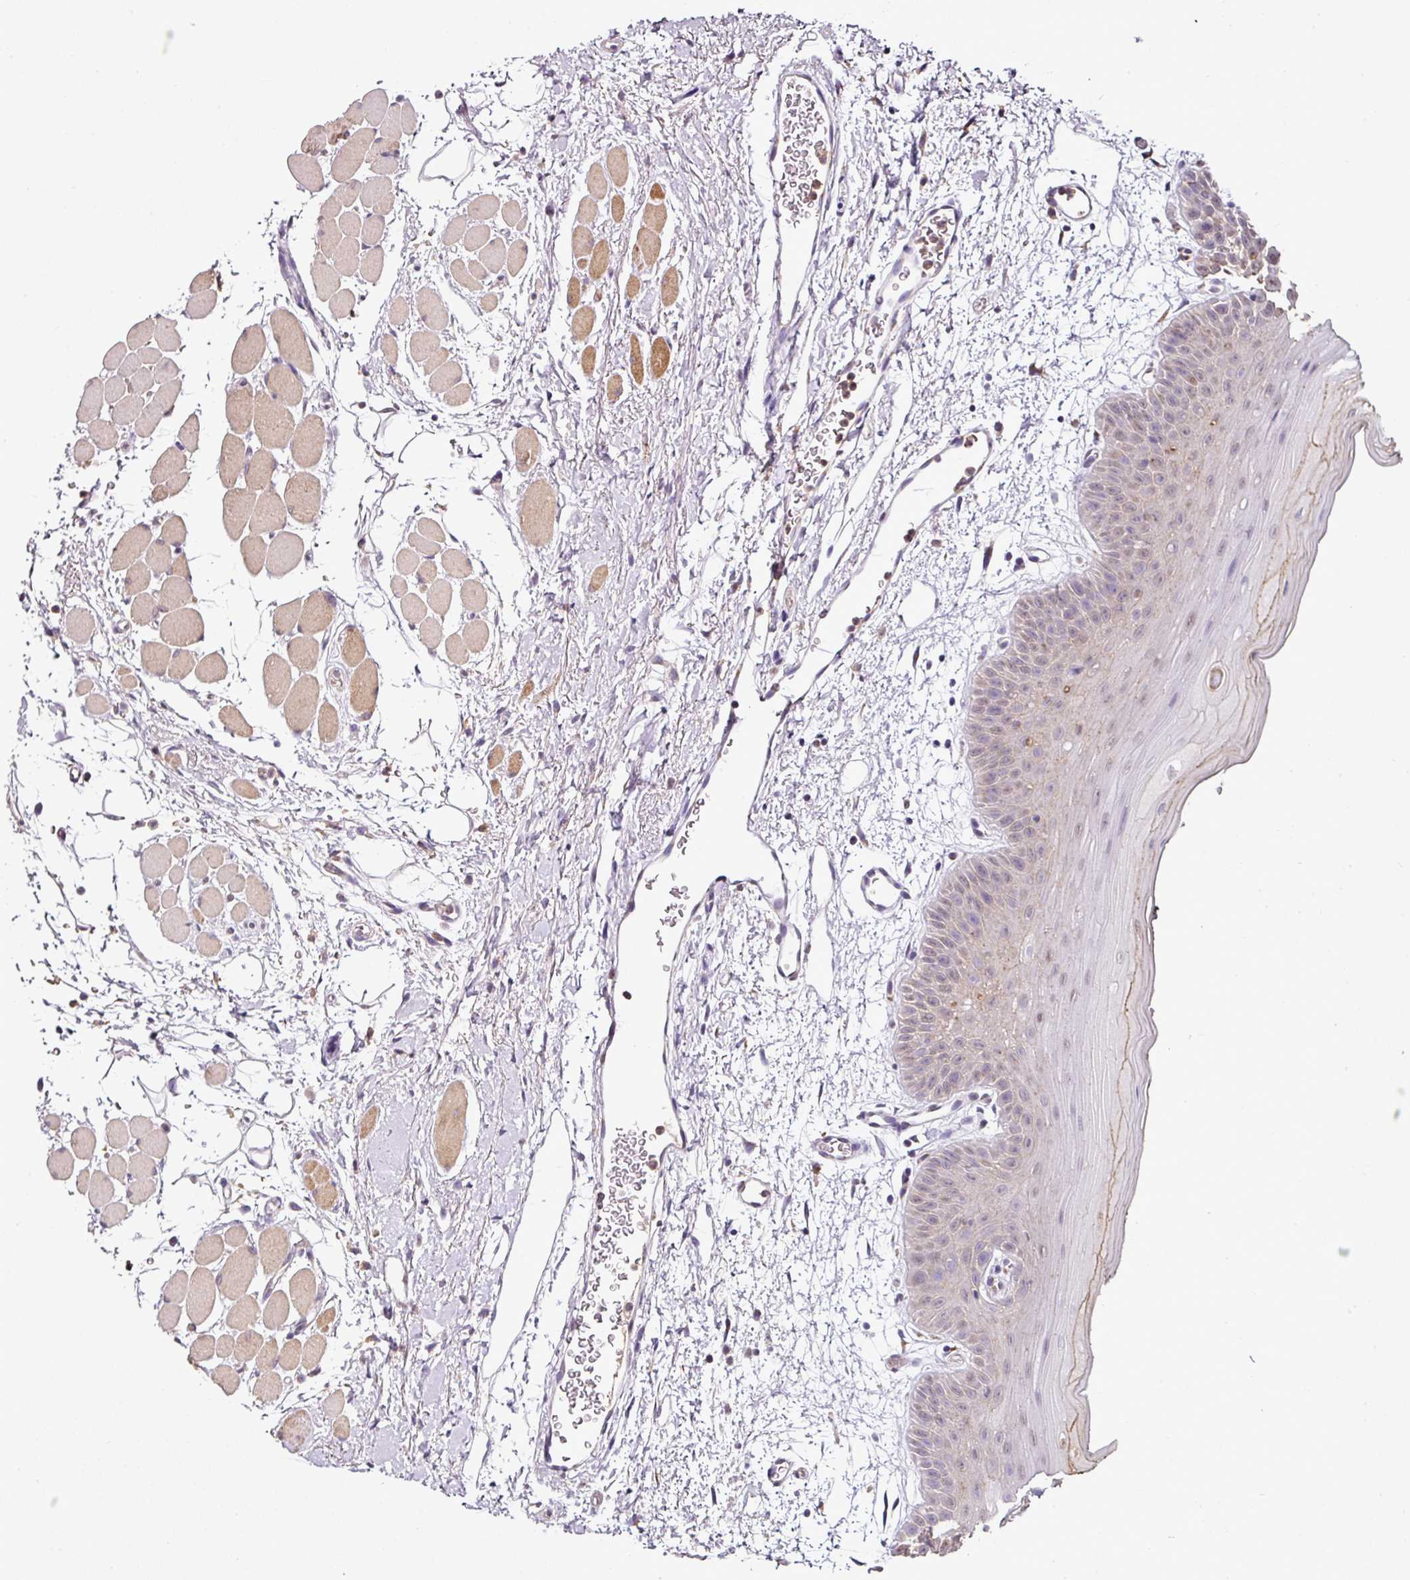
{"staining": {"intensity": "weak", "quantity": "25%-75%", "location": "cytoplasmic/membranous,nuclear"}, "tissue": "oral mucosa", "cell_type": "Squamous epithelial cells", "image_type": "normal", "snomed": [{"axis": "morphology", "description": "Normal tissue, NOS"}, {"axis": "topography", "description": "Oral tissue"}, {"axis": "topography", "description": "Tounge, NOS"}], "caption": "A brown stain highlights weak cytoplasmic/membranous,nuclear positivity of a protein in squamous epithelial cells of unremarkable oral mucosa. Using DAB (brown) and hematoxylin (blue) stains, captured at high magnification using brightfield microscopy.", "gene": "JPH2", "patient": {"sex": "female", "age": 59}}